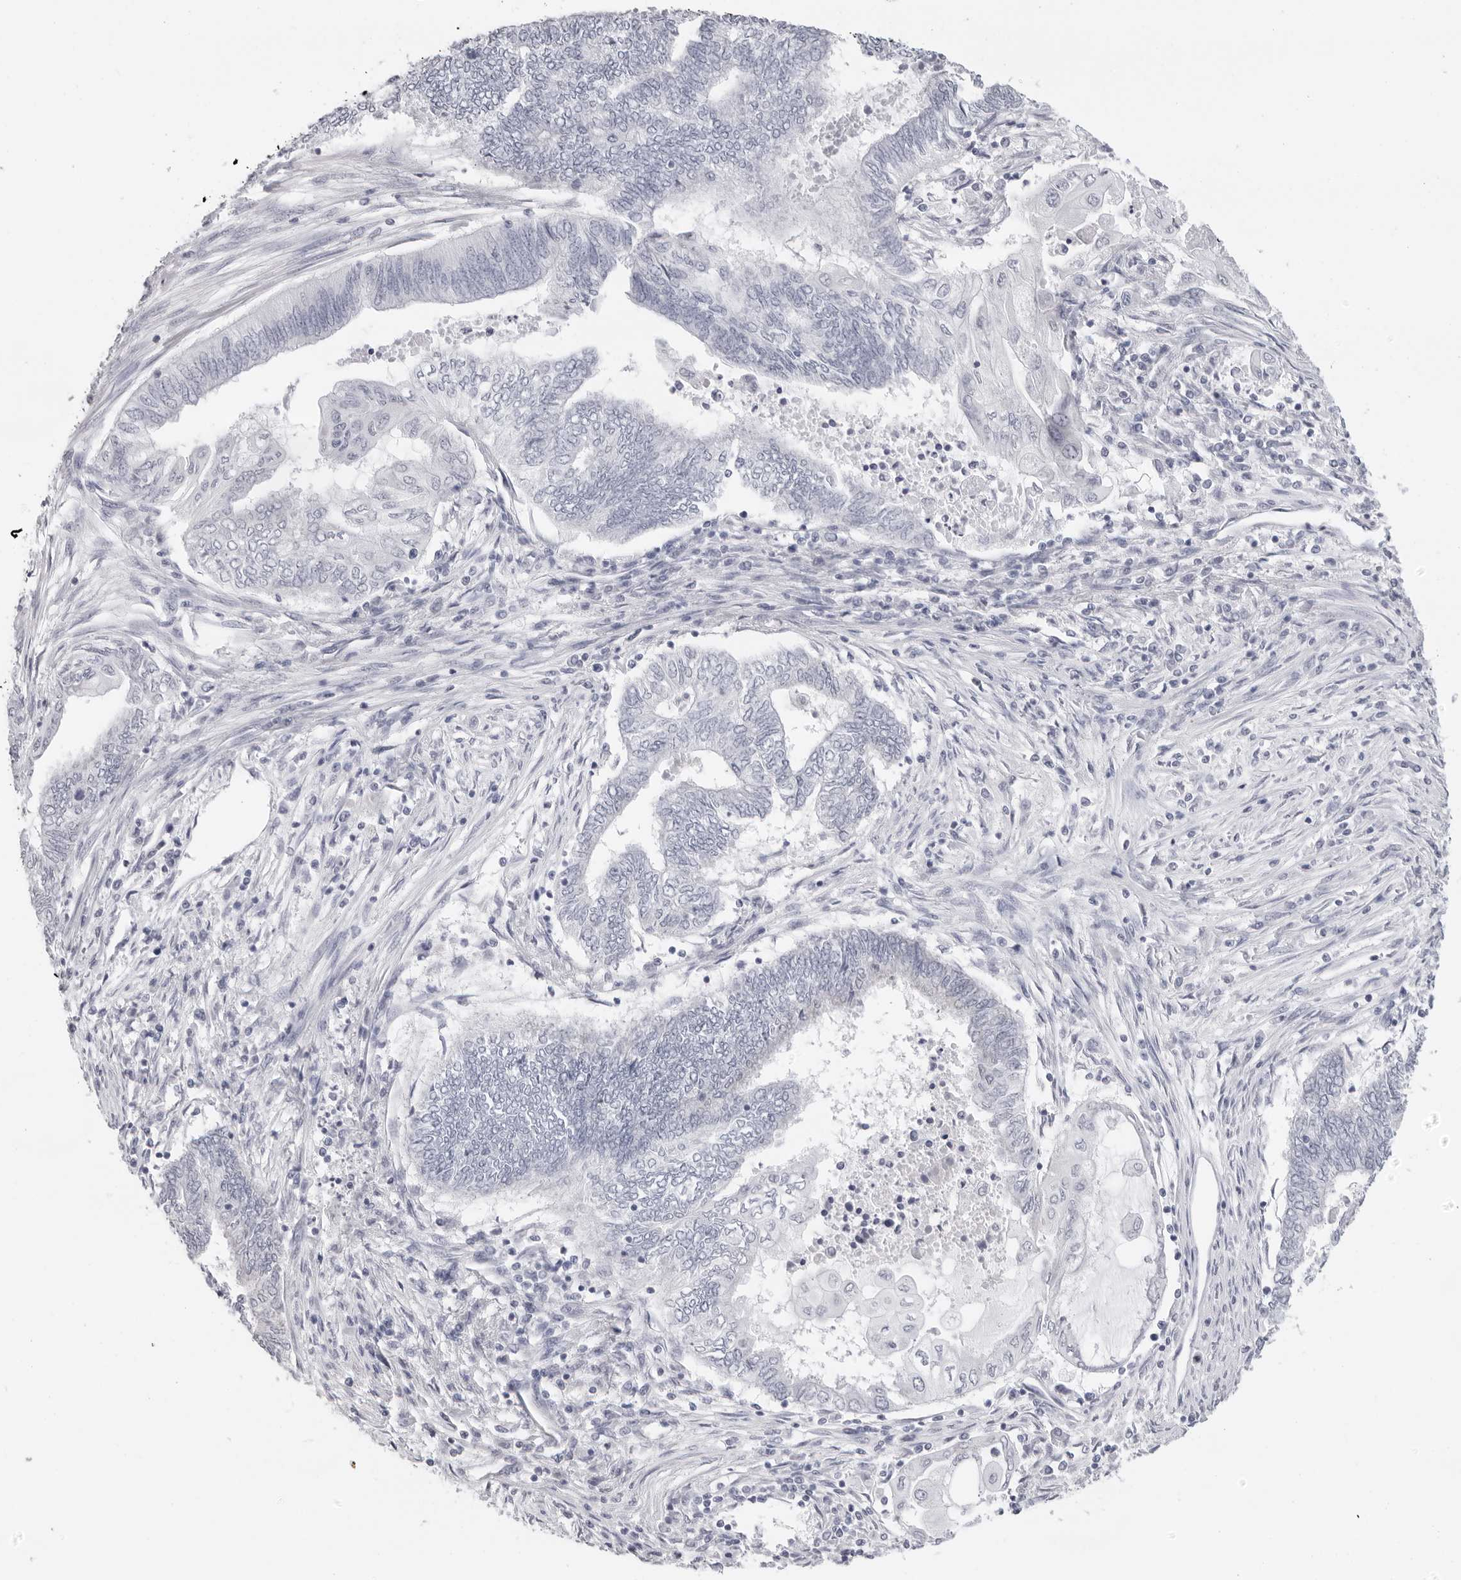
{"staining": {"intensity": "negative", "quantity": "none", "location": "none"}, "tissue": "endometrial cancer", "cell_type": "Tumor cells", "image_type": "cancer", "snomed": [{"axis": "morphology", "description": "Adenocarcinoma, NOS"}, {"axis": "topography", "description": "Uterus"}, {"axis": "topography", "description": "Endometrium"}], "caption": "DAB (3,3'-diaminobenzidine) immunohistochemical staining of endometrial adenocarcinoma reveals no significant staining in tumor cells.", "gene": "AGMAT", "patient": {"sex": "female", "age": 70}}